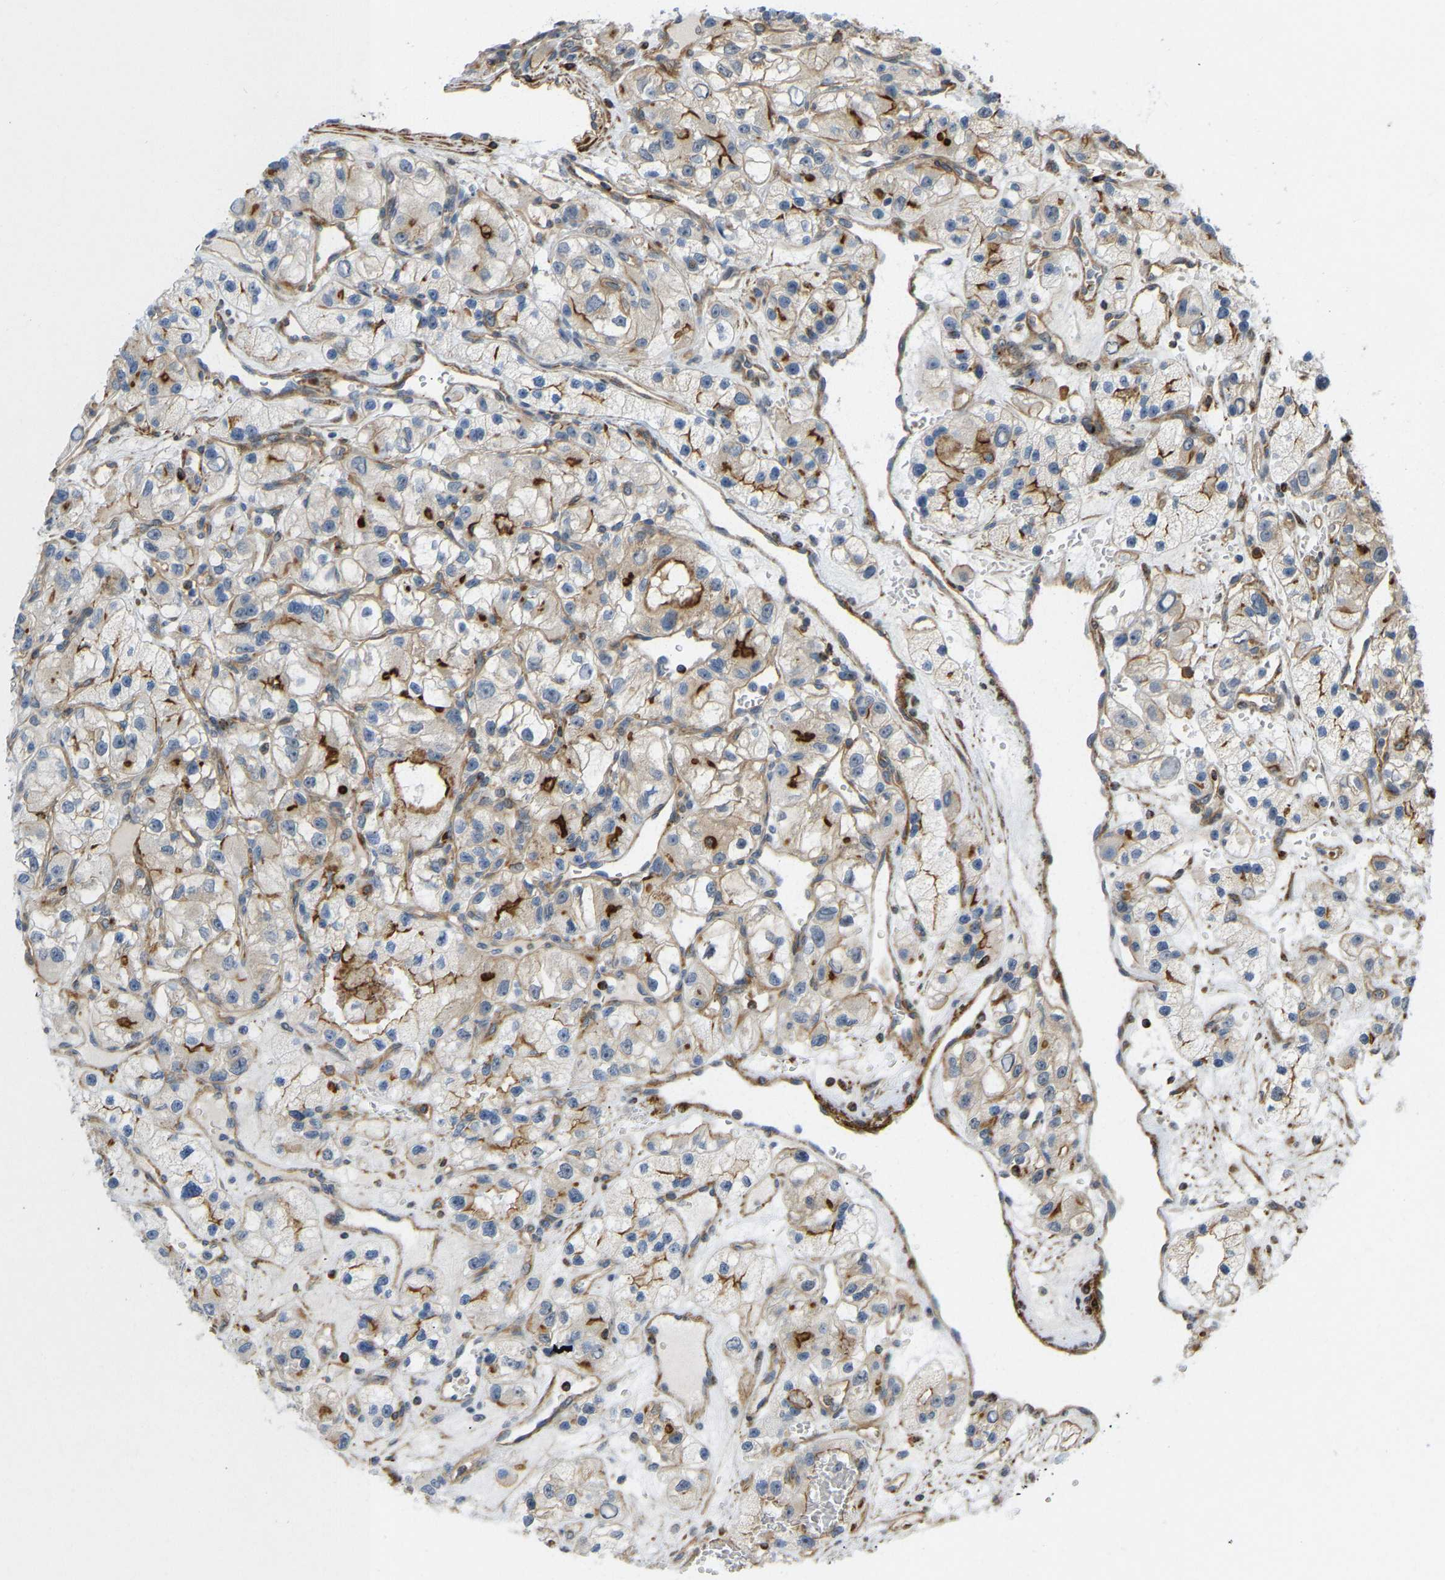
{"staining": {"intensity": "moderate", "quantity": ">75%", "location": "cytoplasmic/membranous"}, "tissue": "renal cancer", "cell_type": "Tumor cells", "image_type": "cancer", "snomed": [{"axis": "morphology", "description": "Adenocarcinoma, NOS"}, {"axis": "topography", "description": "Kidney"}], "caption": "Tumor cells exhibit moderate cytoplasmic/membranous expression in approximately >75% of cells in renal cancer (adenocarcinoma). (Brightfield microscopy of DAB IHC at high magnification).", "gene": "KIAA1671", "patient": {"sex": "female", "age": 57}}